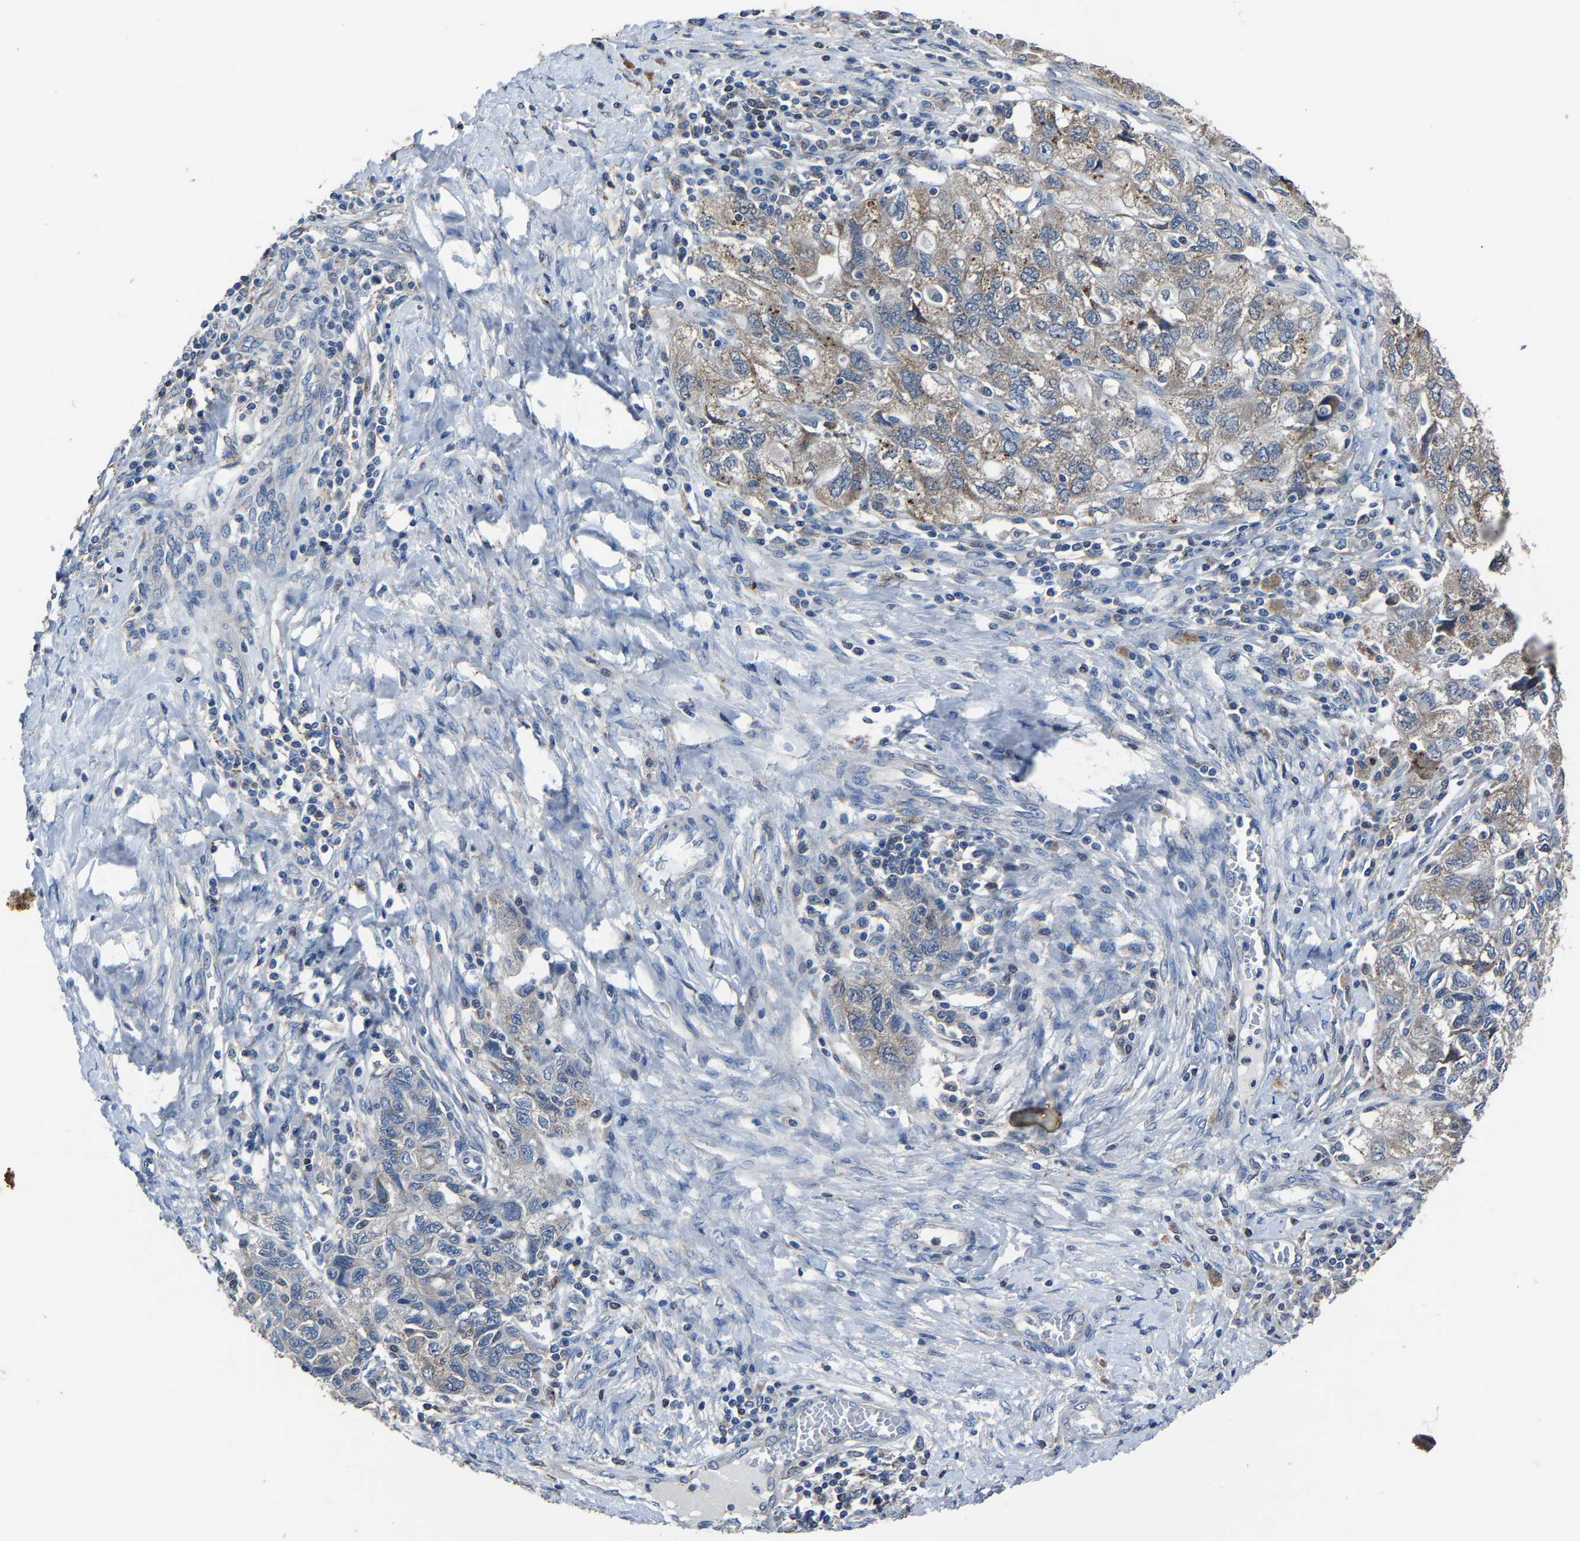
{"staining": {"intensity": "moderate", "quantity": ">75%", "location": "cytoplasmic/membranous"}, "tissue": "ovarian cancer", "cell_type": "Tumor cells", "image_type": "cancer", "snomed": [{"axis": "morphology", "description": "Carcinoma, NOS"}, {"axis": "morphology", "description": "Cystadenocarcinoma, serous, NOS"}, {"axis": "topography", "description": "Ovary"}], "caption": "Immunohistochemistry micrograph of neoplastic tissue: human carcinoma (ovarian) stained using immunohistochemistry demonstrates medium levels of moderate protein expression localized specifically in the cytoplasmic/membranous of tumor cells, appearing as a cytoplasmic/membranous brown color.", "gene": "STRBP", "patient": {"sex": "female", "age": 69}}